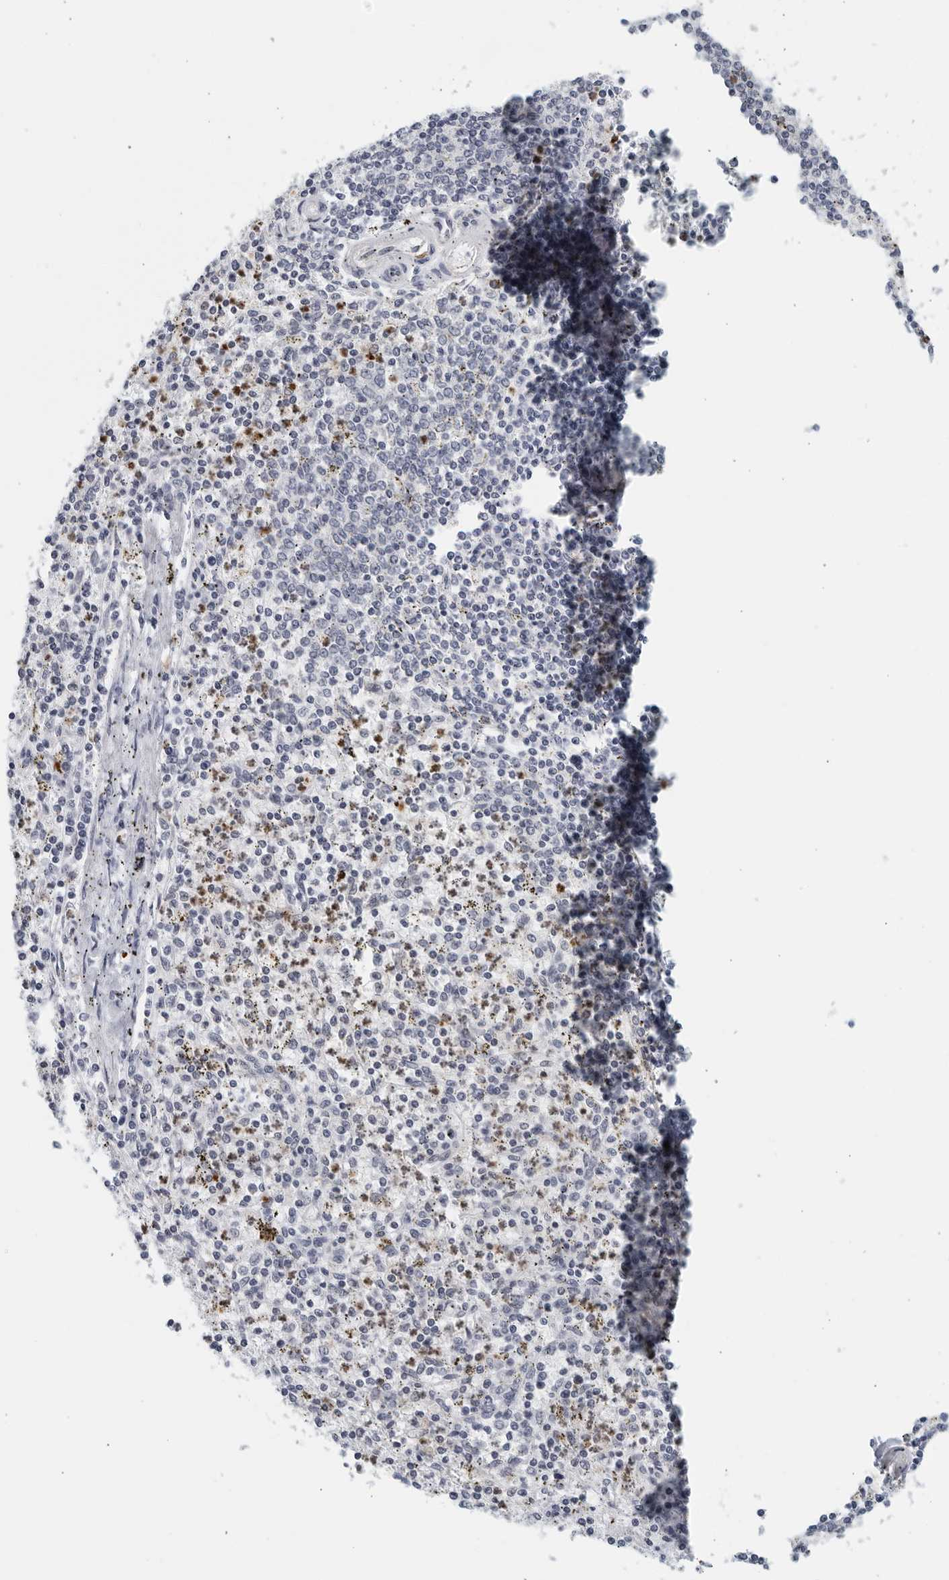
{"staining": {"intensity": "moderate", "quantity": "<25%", "location": "cytoplasmic/membranous,nuclear"}, "tissue": "spleen", "cell_type": "Cells in red pulp", "image_type": "normal", "snomed": [{"axis": "morphology", "description": "Normal tissue, NOS"}, {"axis": "topography", "description": "Spleen"}], "caption": "The micrograph demonstrates immunohistochemical staining of benign spleen. There is moderate cytoplasmic/membranous,nuclear staining is appreciated in about <25% of cells in red pulp.", "gene": "KLK7", "patient": {"sex": "male", "age": 72}}